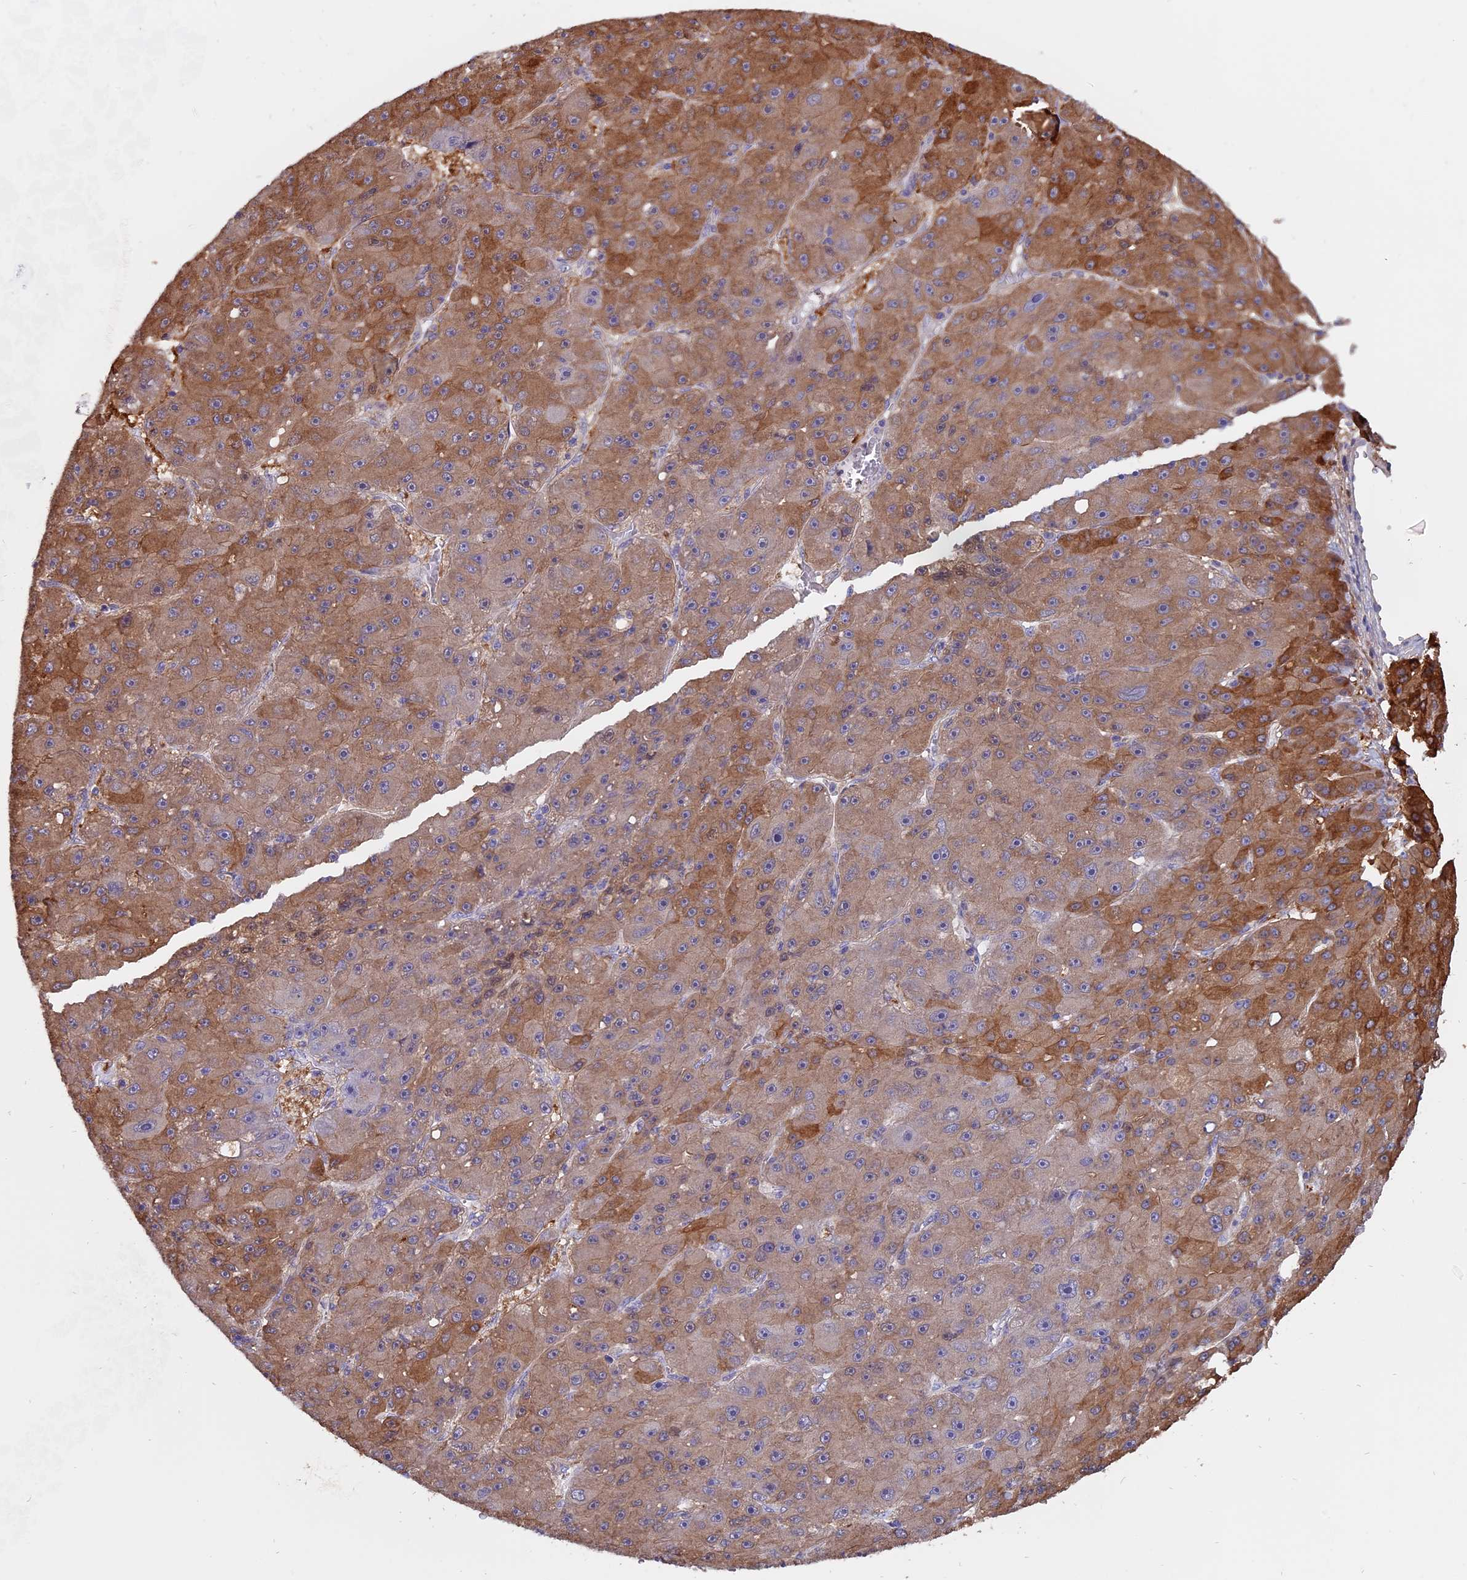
{"staining": {"intensity": "moderate", "quantity": "25%-75%", "location": "cytoplasmic/membranous"}, "tissue": "liver cancer", "cell_type": "Tumor cells", "image_type": "cancer", "snomed": [{"axis": "morphology", "description": "Carcinoma, Hepatocellular, NOS"}, {"axis": "topography", "description": "Liver"}], "caption": "IHC photomicrograph of human liver hepatocellular carcinoma stained for a protein (brown), which shows medium levels of moderate cytoplasmic/membranous positivity in about 25%-75% of tumor cells.", "gene": "FAM118B", "patient": {"sex": "male", "age": 67}}